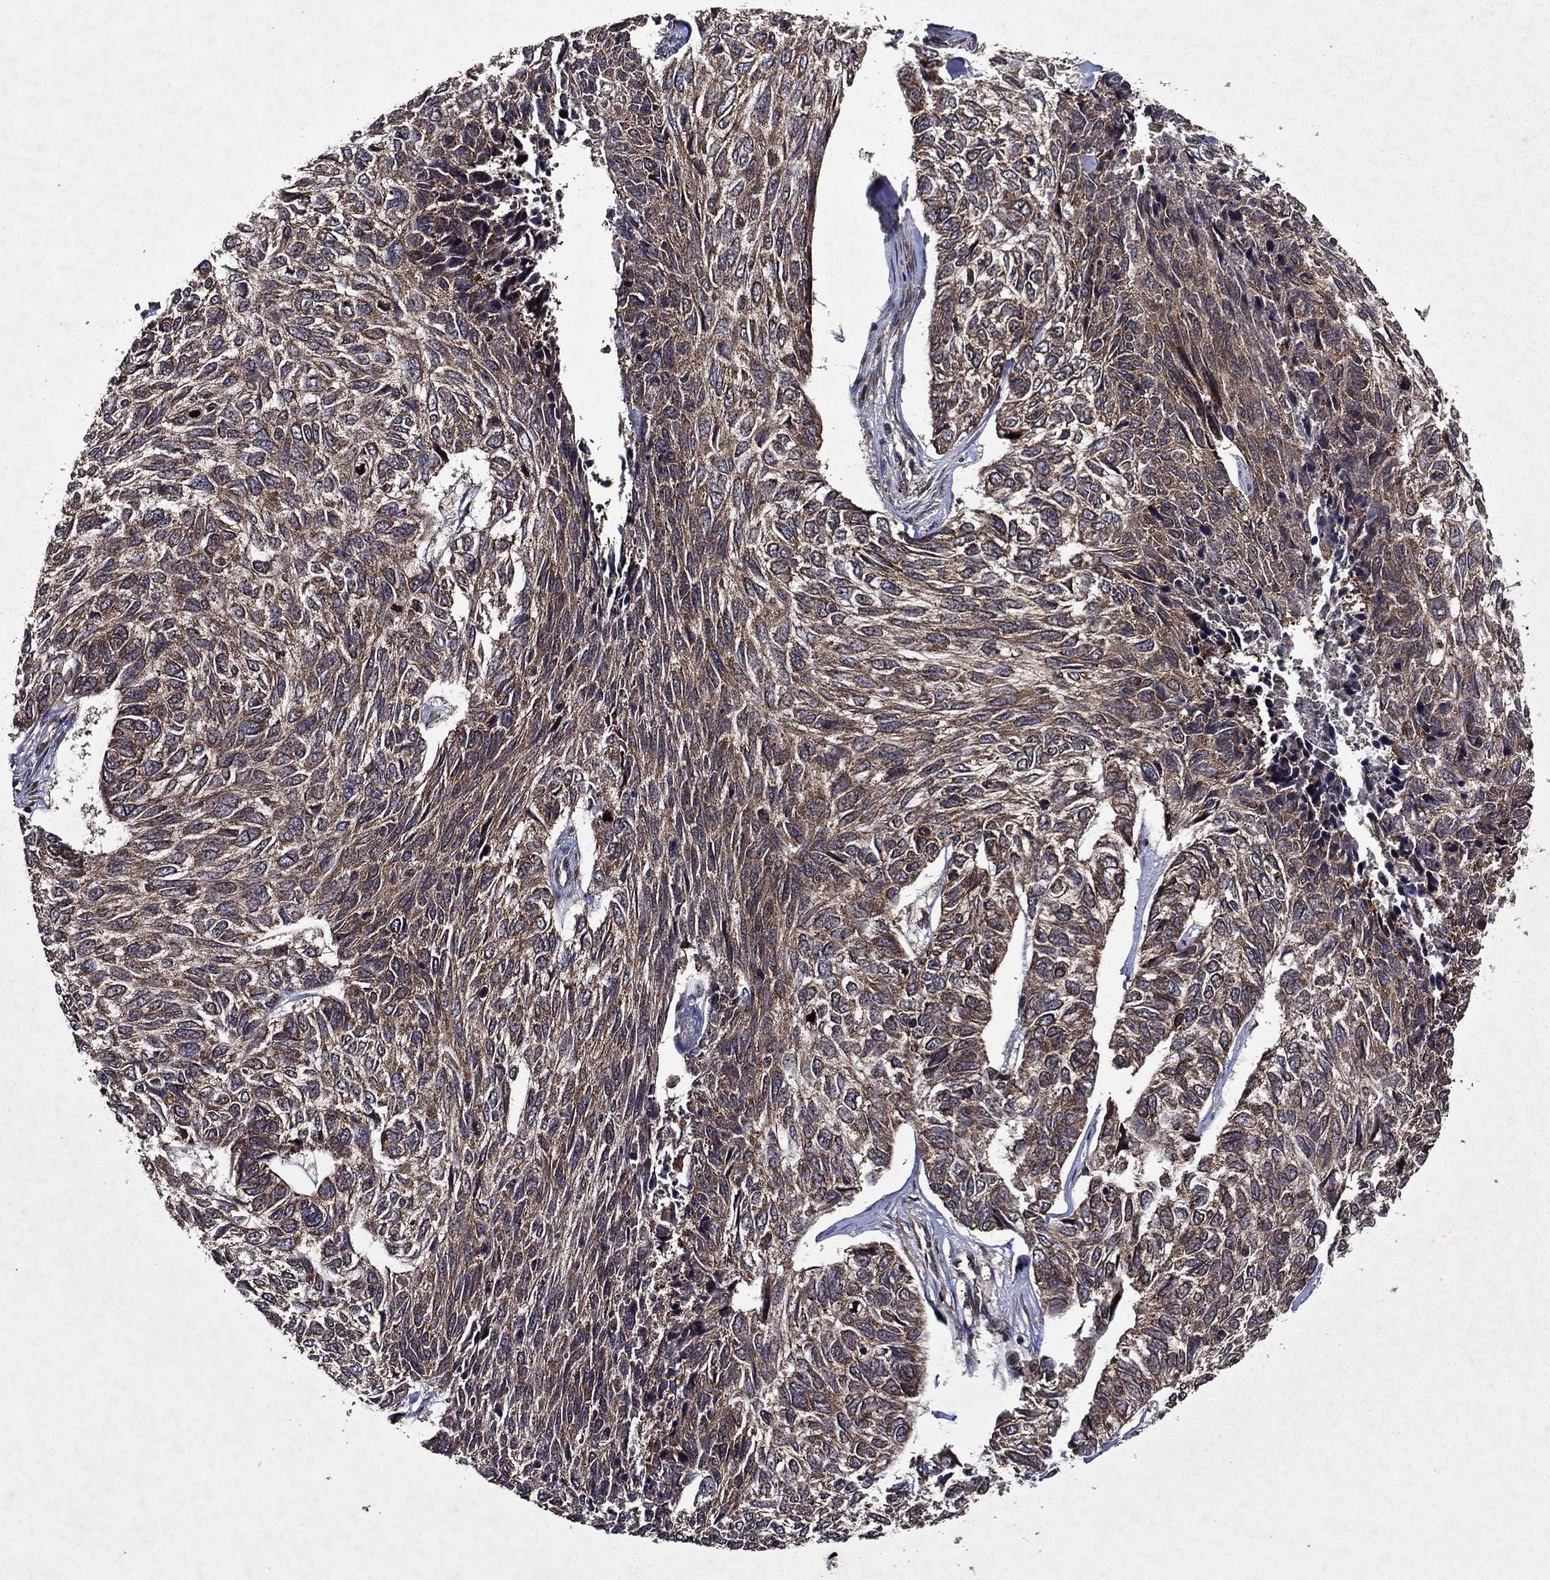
{"staining": {"intensity": "weak", "quantity": ">75%", "location": "cytoplasmic/membranous"}, "tissue": "skin cancer", "cell_type": "Tumor cells", "image_type": "cancer", "snomed": [{"axis": "morphology", "description": "Basal cell carcinoma"}, {"axis": "topography", "description": "Skin"}], "caption": "IHC micrograph of human skin basal cell carcinoma stained for a protein (brown), which demonstrates low levels of weak cytoplasmic/membranous positivity in approximately >75% of tumor cells.", "gene": "EIF2B4", "patient": {"sex": "female", "age": 65}}